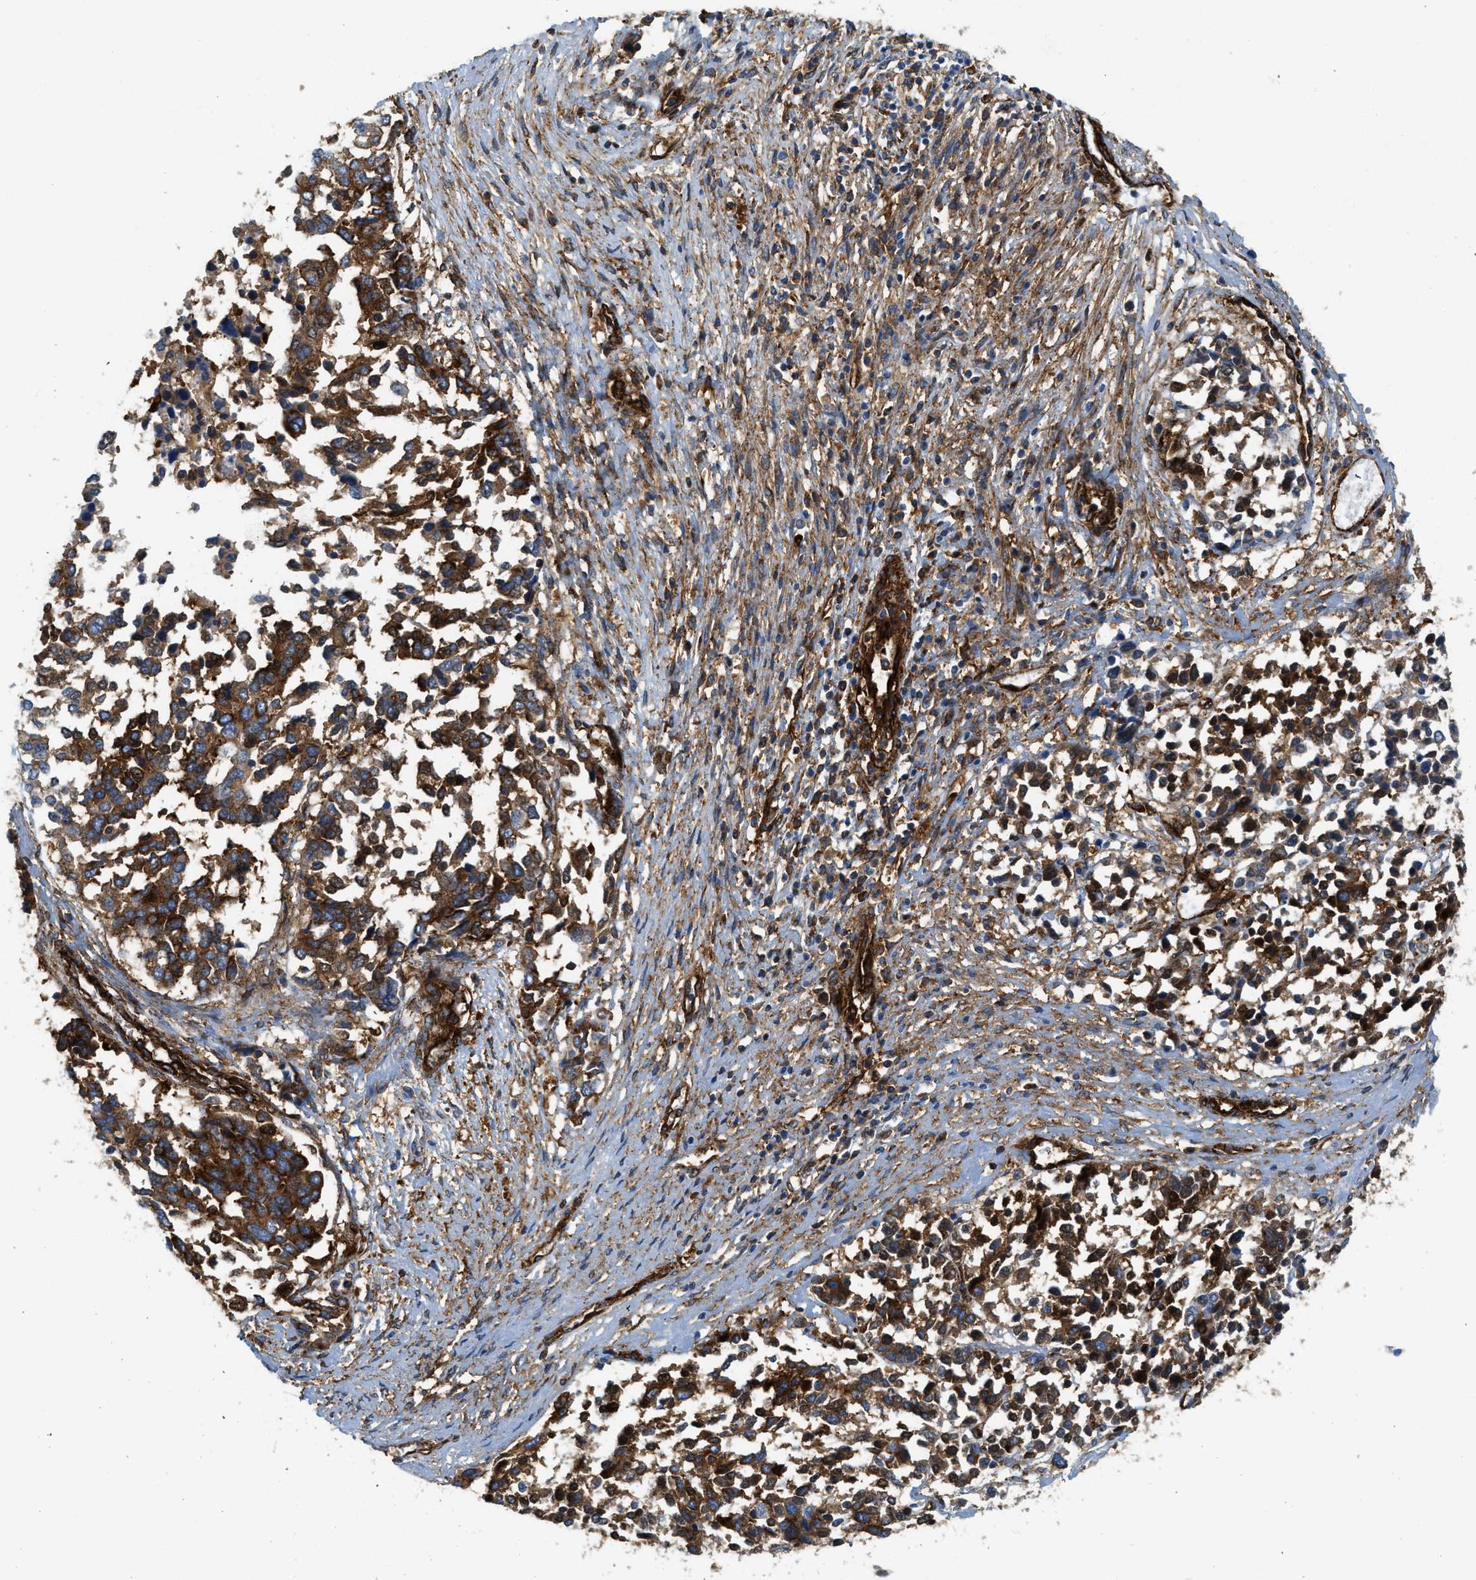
{"staining": {"intensity": "strong", "quantity": ">75%", "location": "cytoplasmic/membranous"}, "tissue": "ovarian cancer", "cell_type": "Tumor cells", "image_type": "cancer", "snomed": [{"axis": "morphology", "description": "Cystadenocarcinoma, serous, NOS"}, {"axis": "topography", "description": "Ovary"}], "caption": "Brown immunohistochemical staining in human ovarian serous cystadenocarcinoma displays strong cytoplasmic/membranous expression in about >75% of tumor cells.", "gene": "HIP1", "patient": {"sex": "female", "age": 44}}